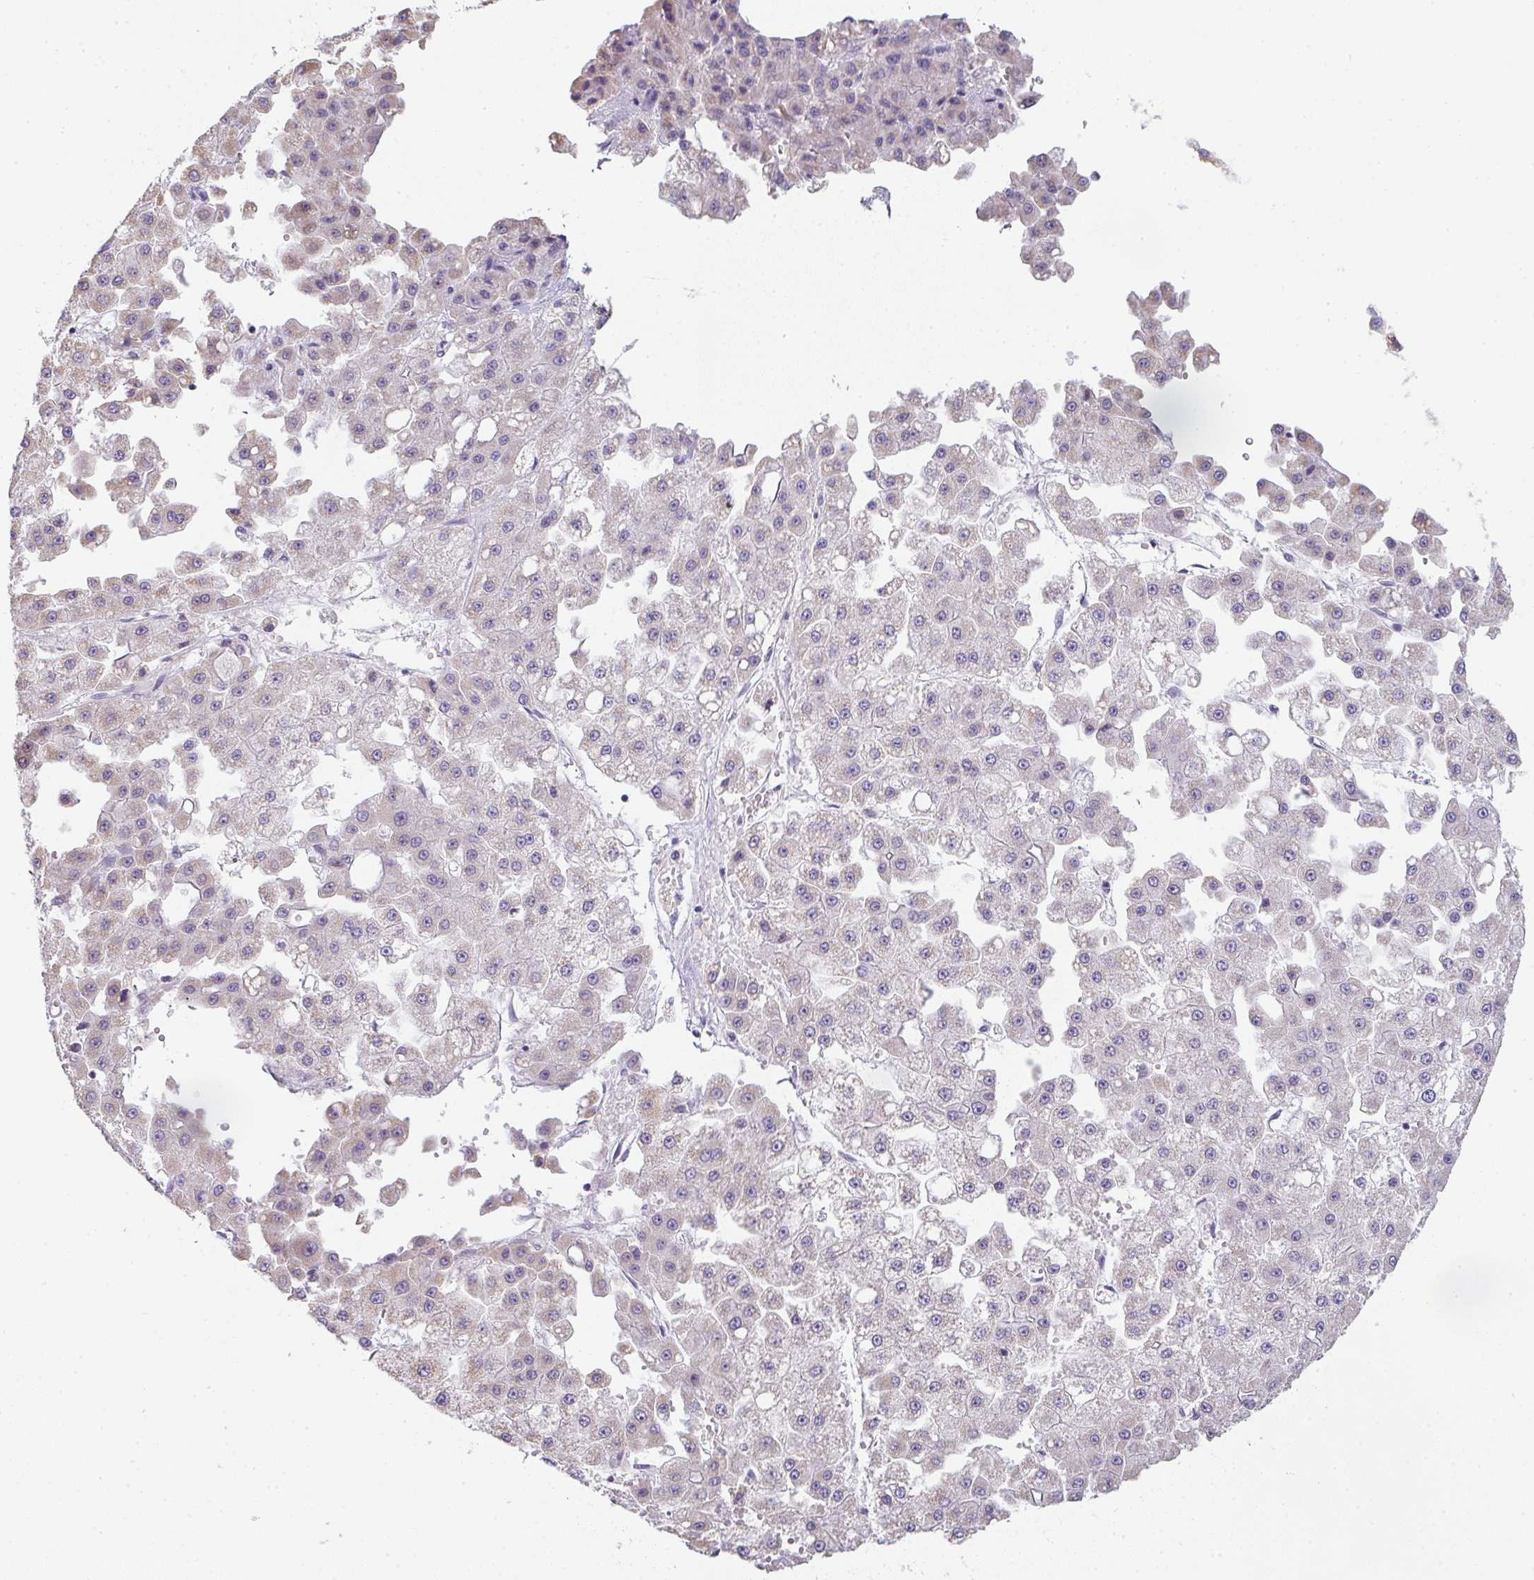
{"staining": {"intensity": "weak", "quantity": ">75%", "location": "cytoplasmic/membranous"}, "tissue": "liver cancer", "cell_type": "Tumor cells", "image_type": "cancer", "snomed": [{"axis": "morphology", "description": "Carcinoma, Hepatocellular, NOS"}, {"axis": "topography", "description": "Liver"}], "caption": "IHC histopathology image of neoplastic tissue: human liver cancer (hepatocellular carcinoma) stained using immunohistochemistry displays low levels of weak protein expression localized specifically in the cytoplasmic/membranous of tumor cells, appearing as a cytoplasmic/membranous brown color.", "gene": "CACNA1S", "patient": {"sex": "male", "age": 47}}